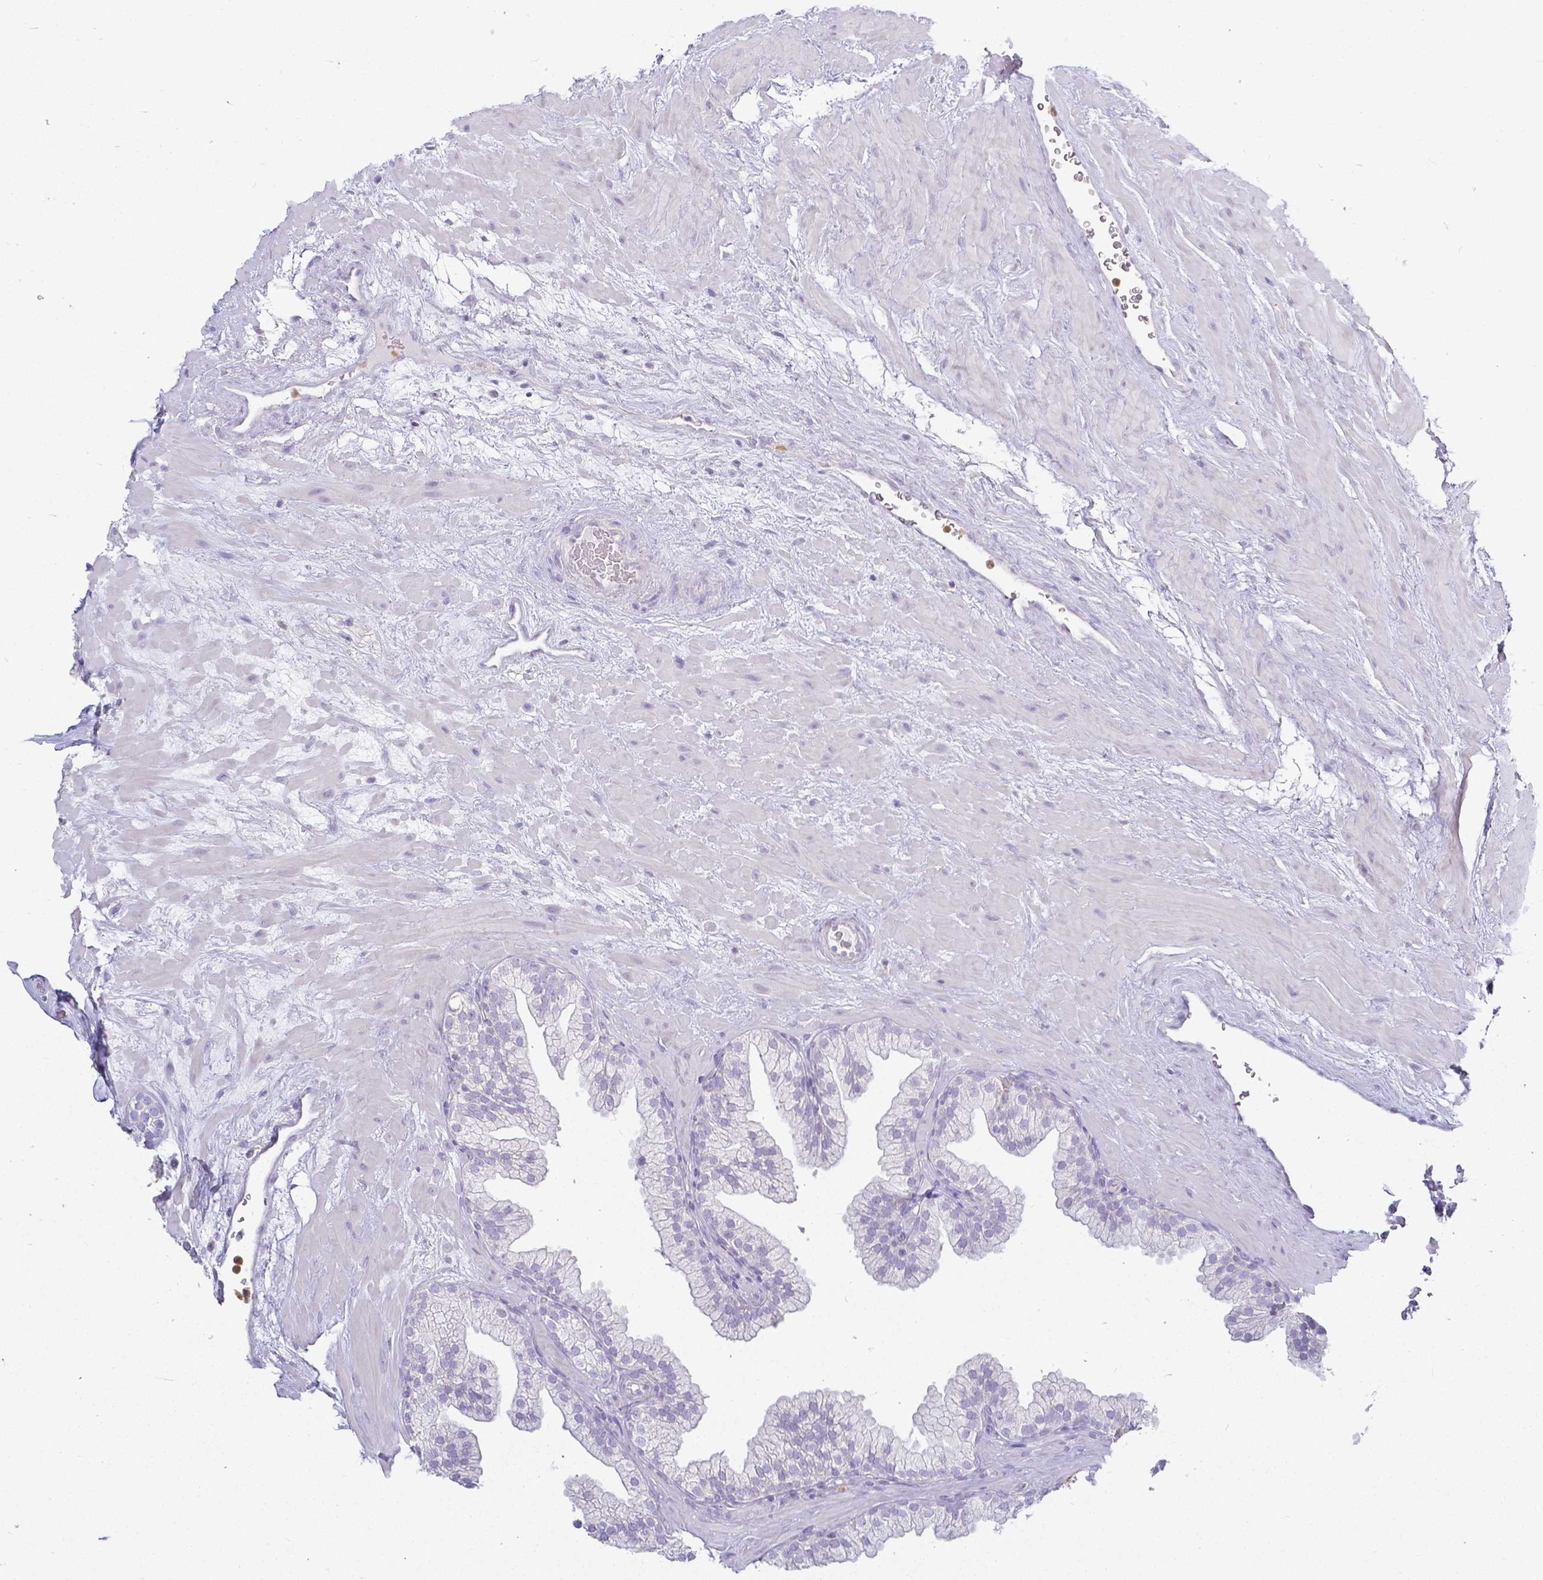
{"staining": {"intensity": "negative", "quantity": "none", "location": "none"}, "tissue": "prostate", "cell_type": "Glandular cells", "image_type": "normal", "snomed": [{"axis": "morphology", "description": "Normal tissue, NOS"}, {"axis": "topography", "description": "Prostate"}, {"axis": "topography", "description": "Peripheral nerve tissue"}], "caption": "Immunohistochemical staining of normal prostate displays no significant staining in glandular cells.", "gene": "KCNH1", "patient": {"sex": "male", "age": 61}}